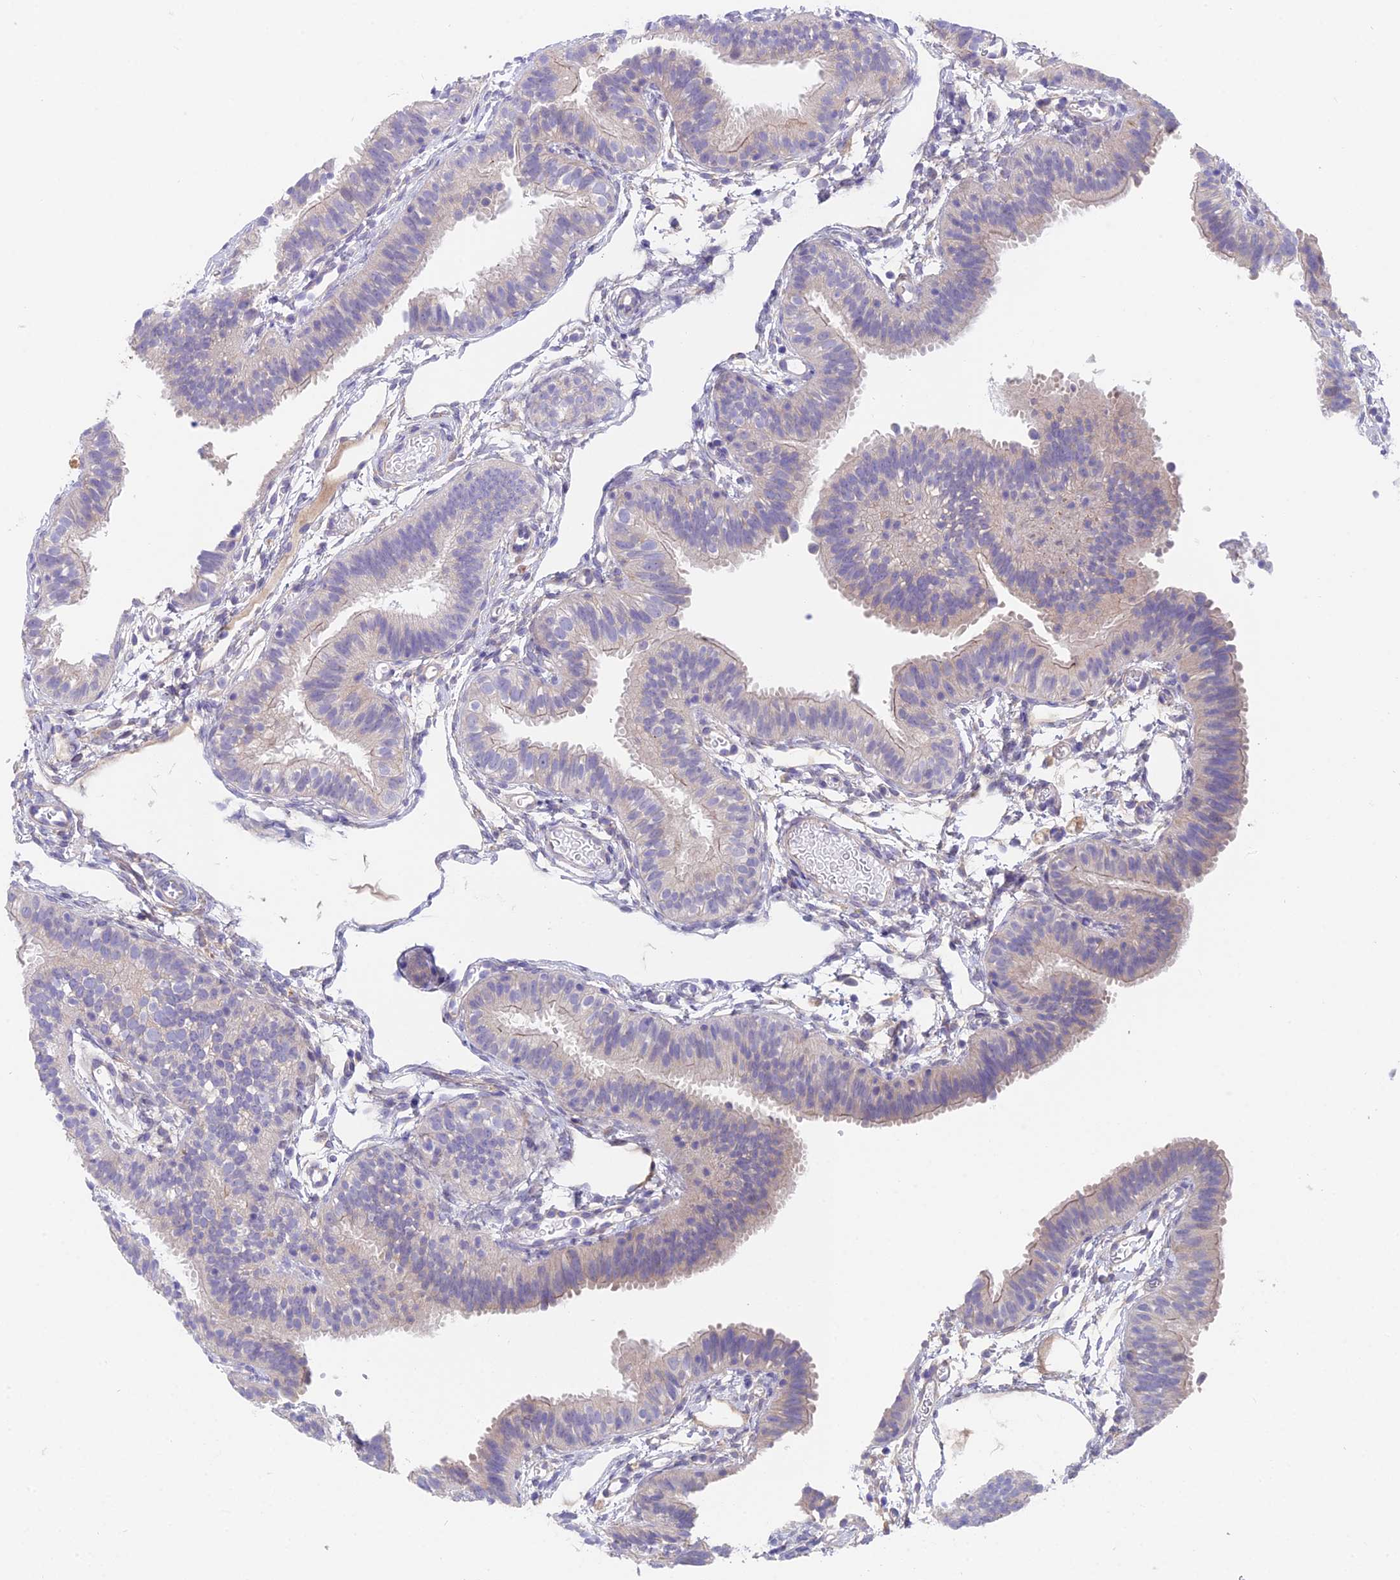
{"staining": {"intensity": "weak", "quantity": "<25%", "location": "cytoplasmic/membranous"}, "tissue": "fallopian tube", "cell_type": "Glandular cells", "image_type": "normal", "snomed": [{"axis": "morphology", "description": "Normal tissue, NOS"}, {"axis": "topography", "description": "Fallopian tube"}], "caption": "Immunohistochemistry of unremarkable human fallopian tube shows no staining in glandular cells. (Brightfield microscopy of DAB (3,3'-diaminobenzidine) IHC at high magnification).", "gene": "FAM168B", "patient": {"sex": "female", "age": 35}}